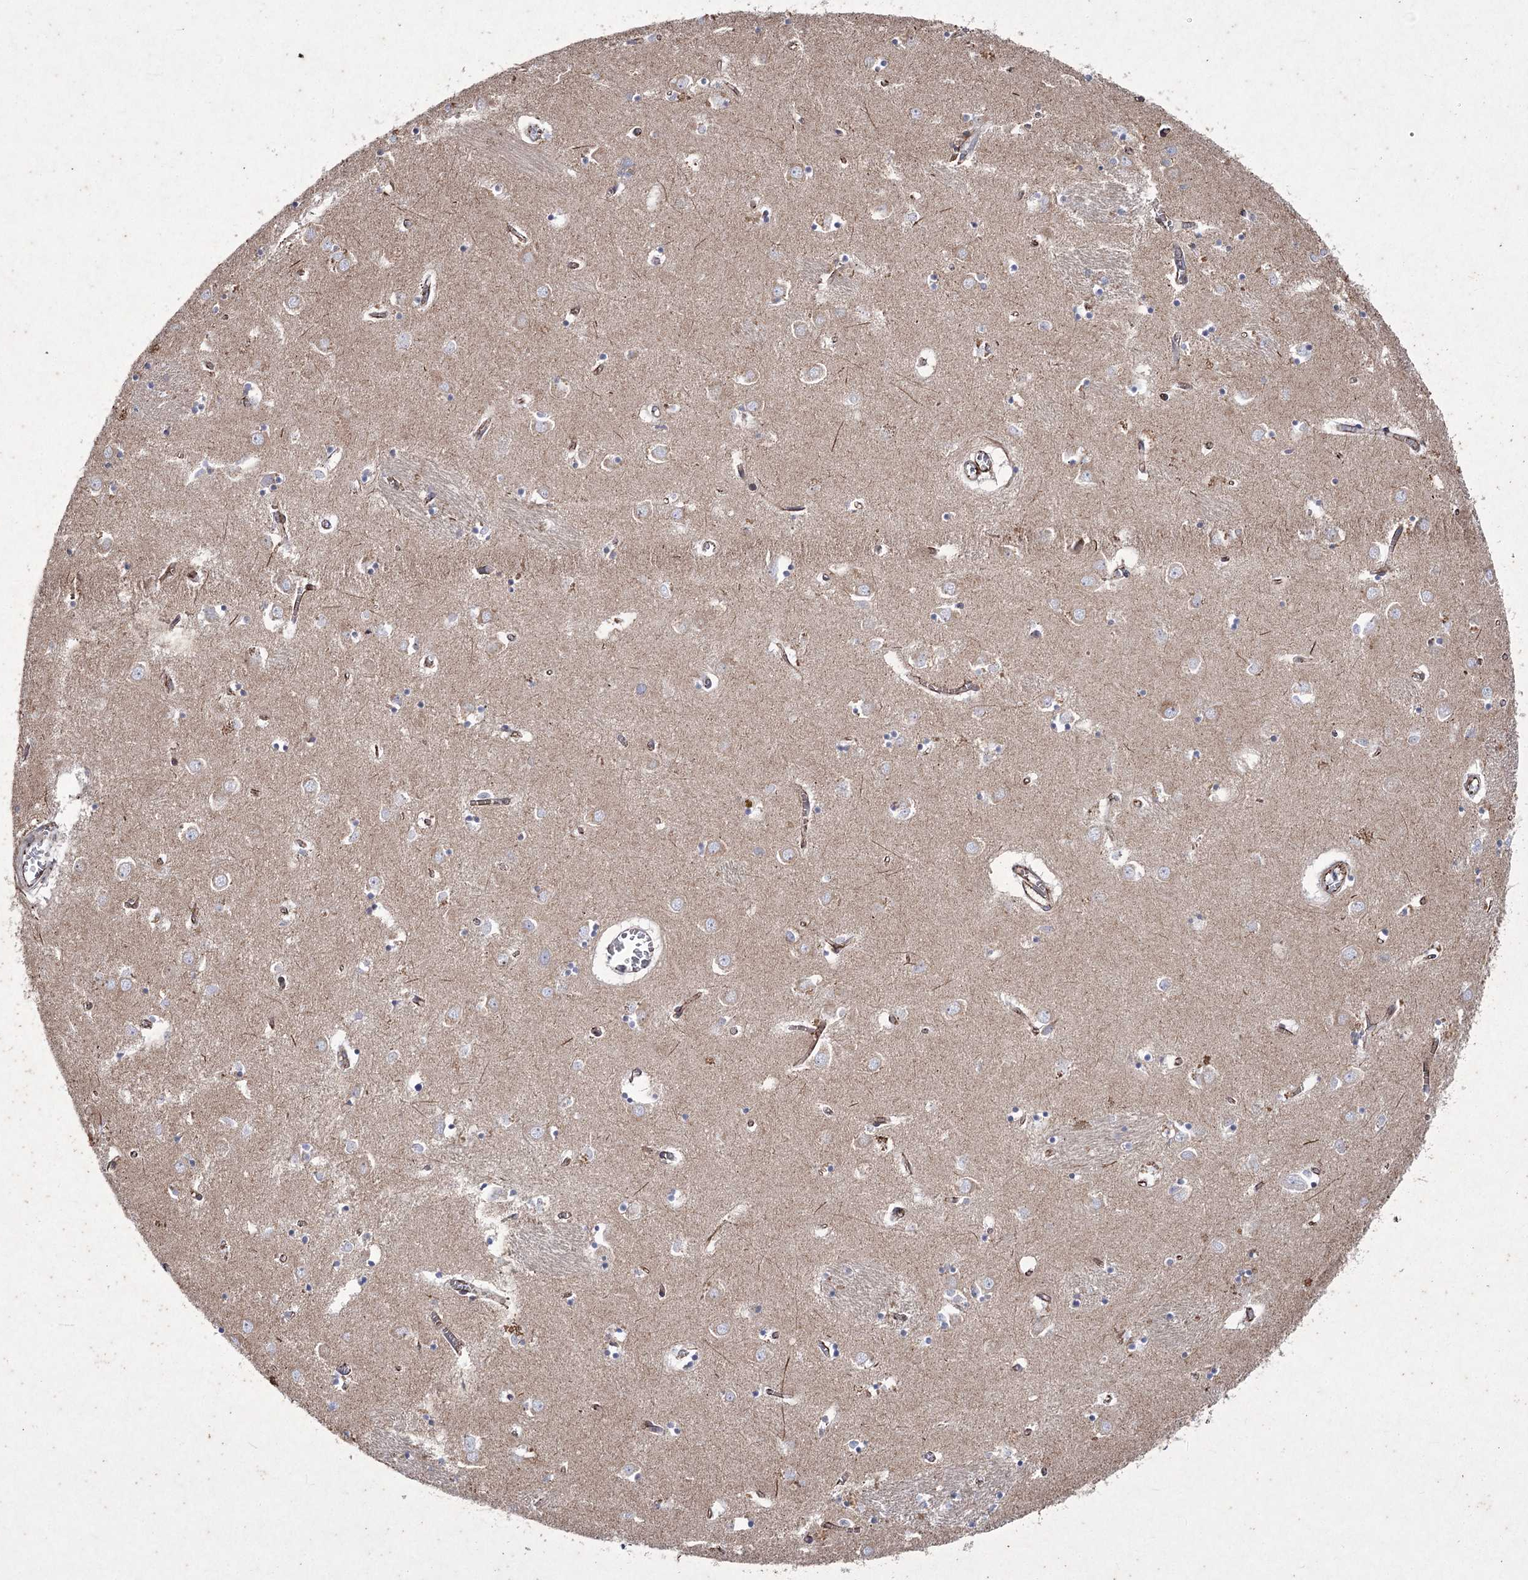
{"staining": {"intensity": "negative", "quantity": "none", "location": "none"}, "tissue": "caudate", "cell_type": "Glial cells", "image_type": "normal", "snomed": [{"axis": "morphology", "description": "Normal tissue, NOS"}, {"axis": "topography", "description": "Lateral ventricle wall"}], "caption": "A high-resolution micrograph shows IHC staining of benign caudate, which demonstrates no significant positivity in glial cells. (Brightfield microscopy of DAB IHC at high magnification).", "gene": "LDLRAD3", "patient": {"sex": "male", "age": 70}}